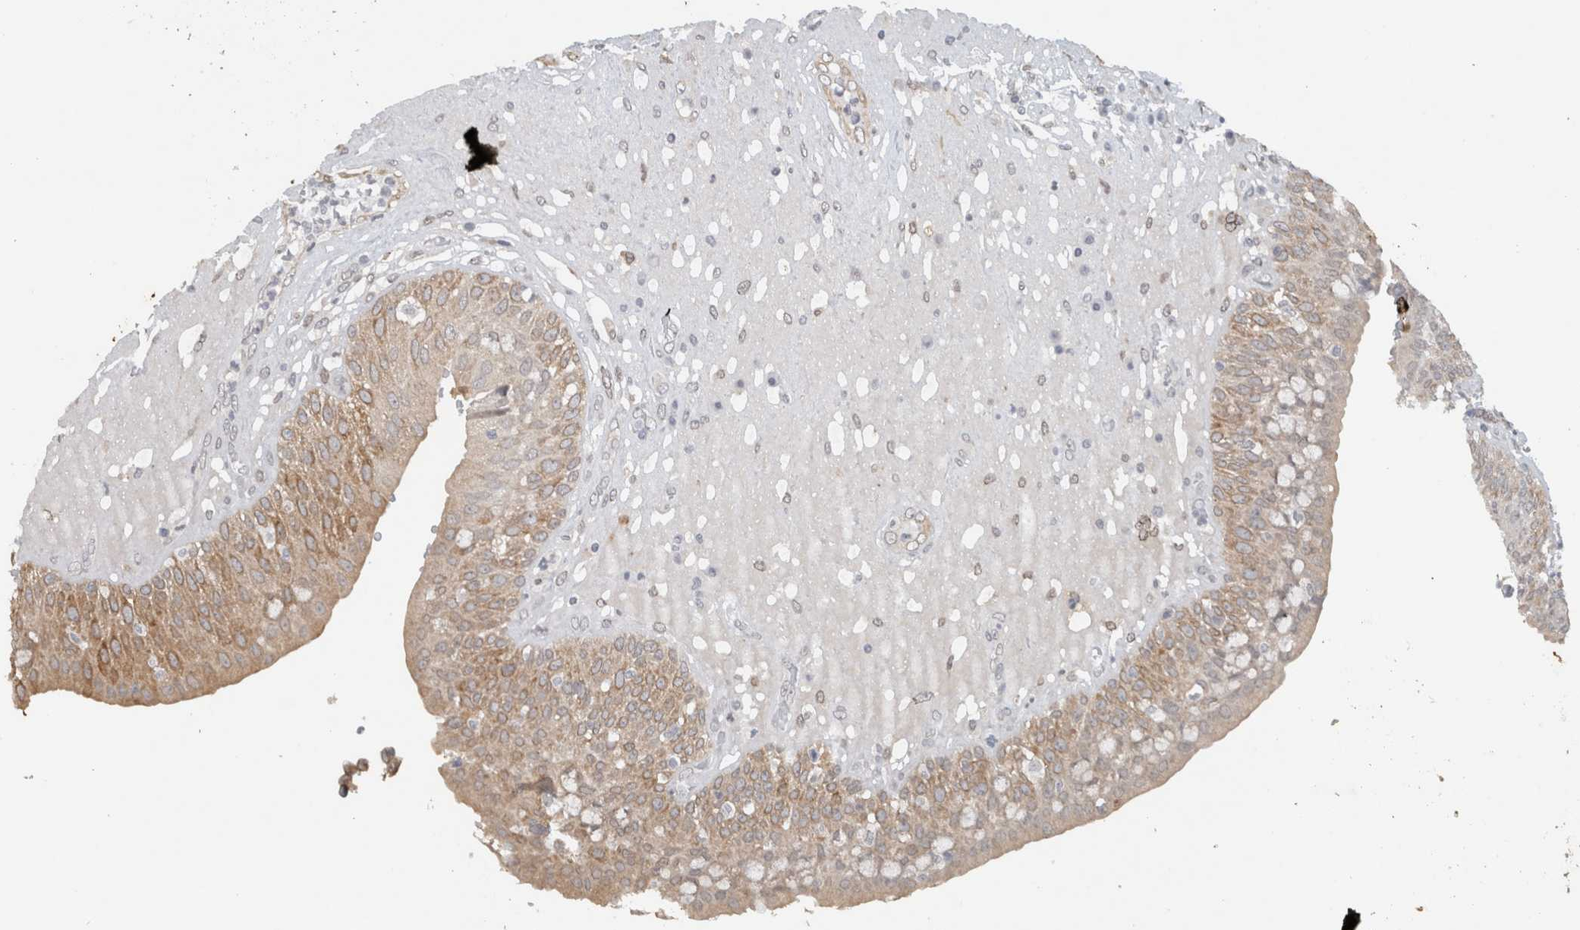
{"staining": {"intensity": "moderate", "quantity": ">75%", "location": "cytoplasmic/membranous"}, "tissue": "urinary bladder", "cell_type": "Urothelial cells", "image_type": "normal", "snomed": [{"axis": "morphology", "description": "Normal tissue, NOS"}, {"axis": "topography", "description": "Urinary bladder"}], "caption": "The image demonstrates staining of normal urinary bladder, revealing moderate cytoplasmic/membranous protein staining (brown color) within urothelial cells. (DAB IHC, brown staining for protein, blue staining for nuclei).", "gene": "PRXL2A", "patient": {"sex": "female", "age": 62}}